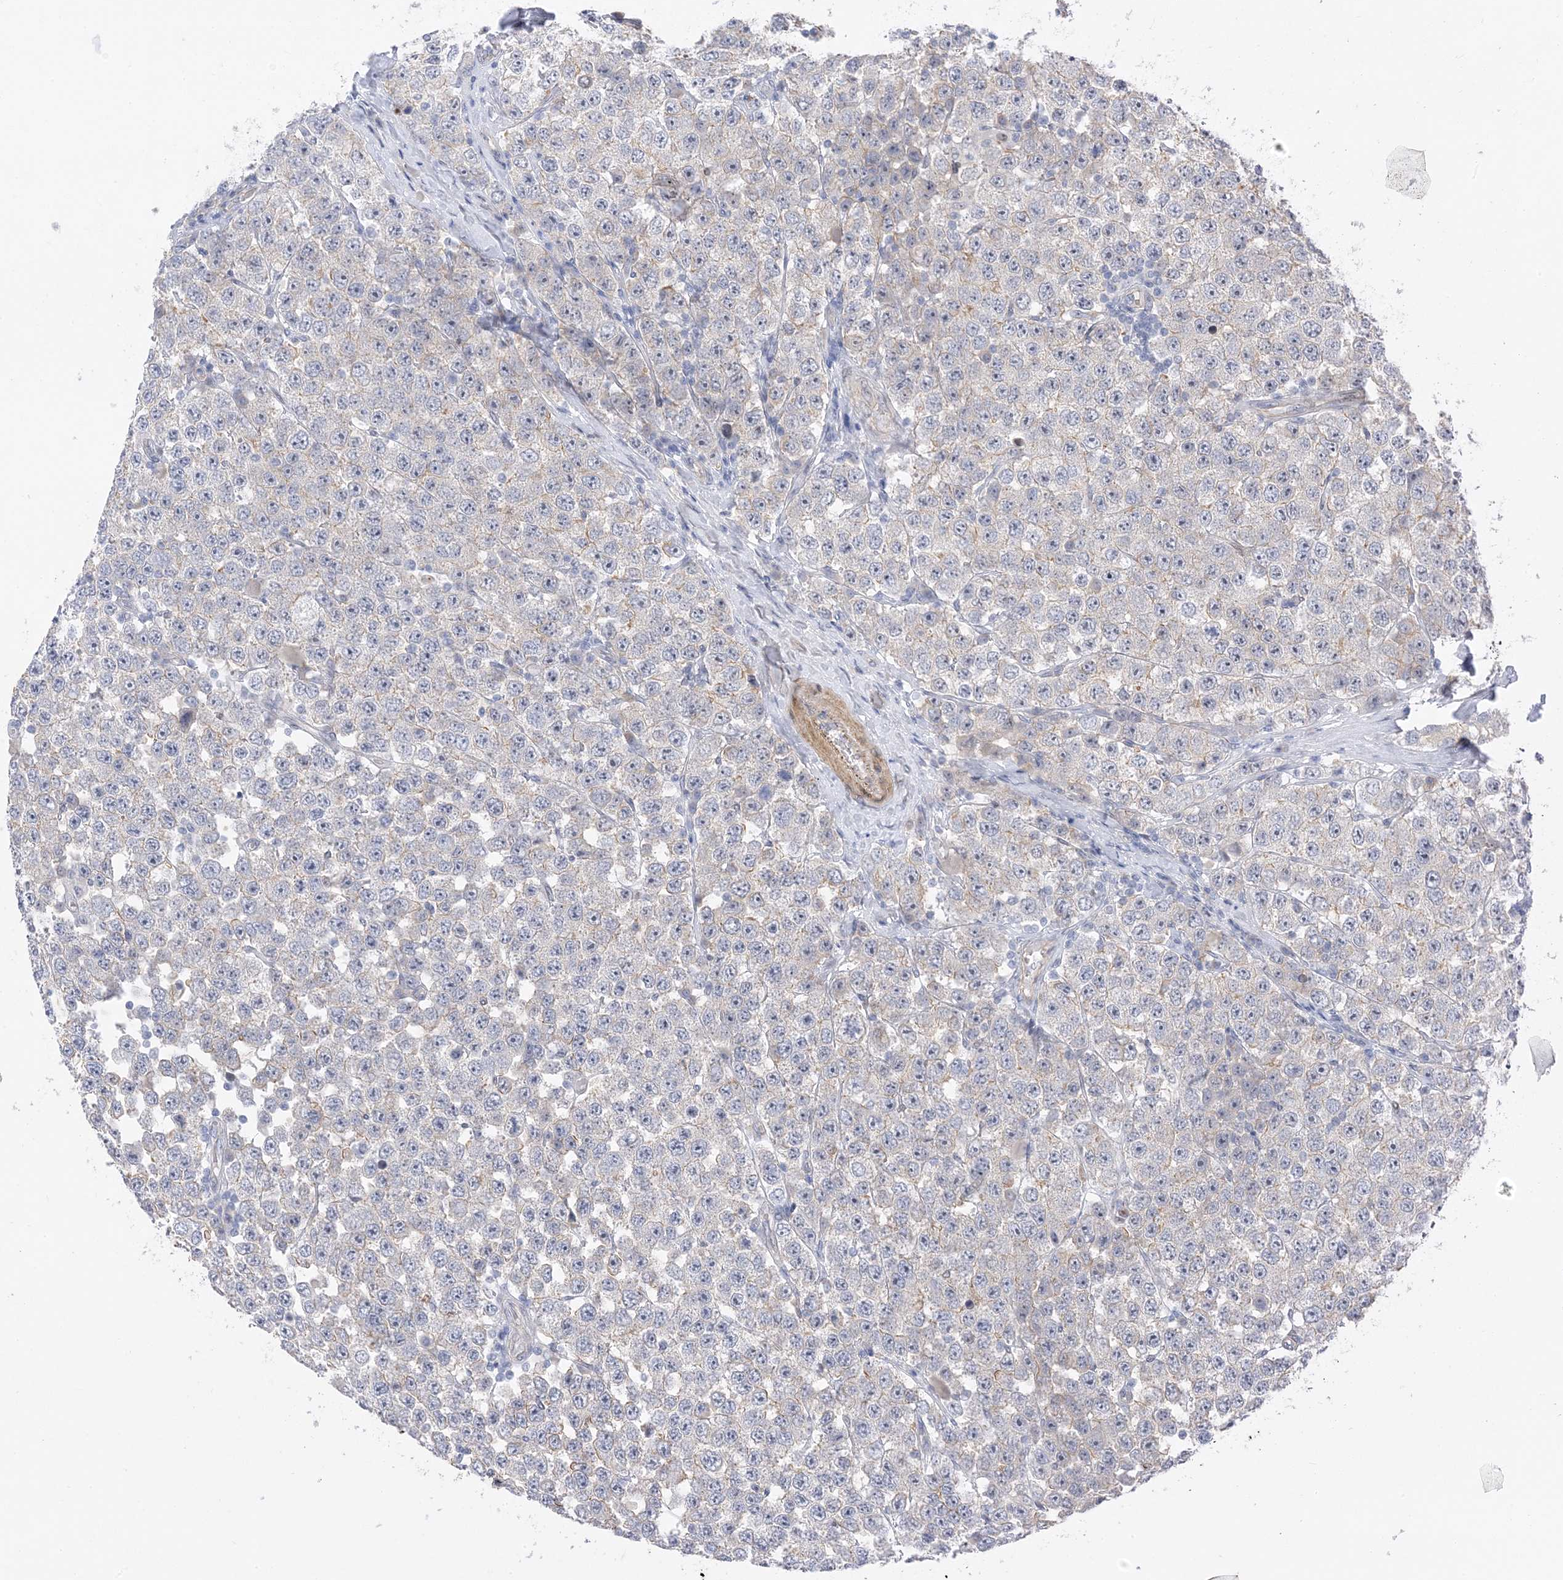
{"staining": {"intensity": "negative", "quantity": "none", "location": "none"}, "tissue": "testis cancer", "cell_type": "Tumor cells", "image_type": "cancer", "snomed": [{"axis": "morphology", "description": "Seminoma, NOS"}, {"axis": "topography", "description": "Testis"}], "caption": "High power microscopy image of an immunohistochemistry micrograph of testis cancer, revealing no significant positivity in tumor cells.", "gene": "IL36B", "patient": {"sex": "male", "age": 28}}